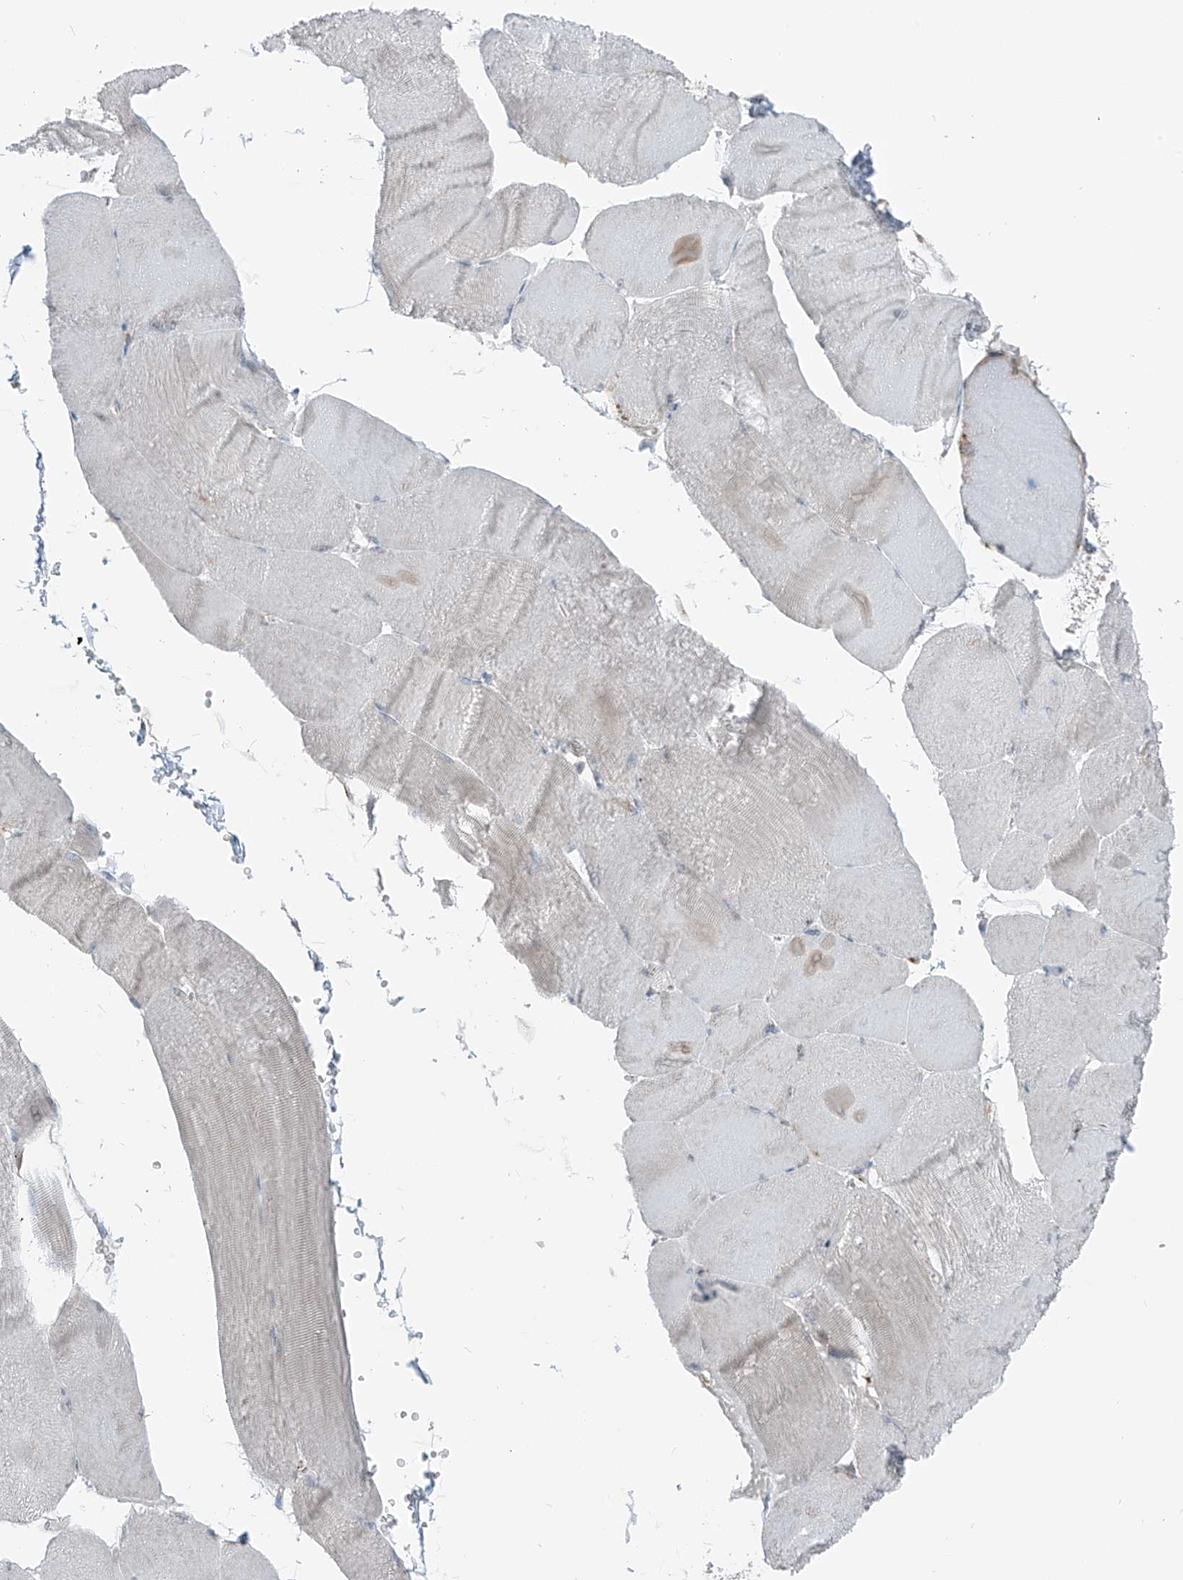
{"staining": {"intensity": "negative", "quantity": "none", "location": "none"}, "tissue": "skeletal muscle", "cell_type": "Myocytes", "image_type": "normal", "snomed": [{"axis": "morphology", "description": "Normal tissue, NOS"}, {"axis": "morphology", "description": "Basal cell carcinoma"}, {"axis": "topography", "description": "Skeletal muscle"}], "caption": "Immunohistochemistry (IHC) micrograph of unremarkable skeletal muscle: skeletal muscle stained with DAB (3,3'-diaminobenzidine) demonstrates no significant protein staining in myocytes. Brightfield microscopy of immunohistochemistry (IHC) stained with DAB (3,3'-diaminobenzidine) (brown) and hematoxylin (blue), captured at high magnification.", "gene": "ERLEC1", "patient": {"sex": "female", "age": 64}}